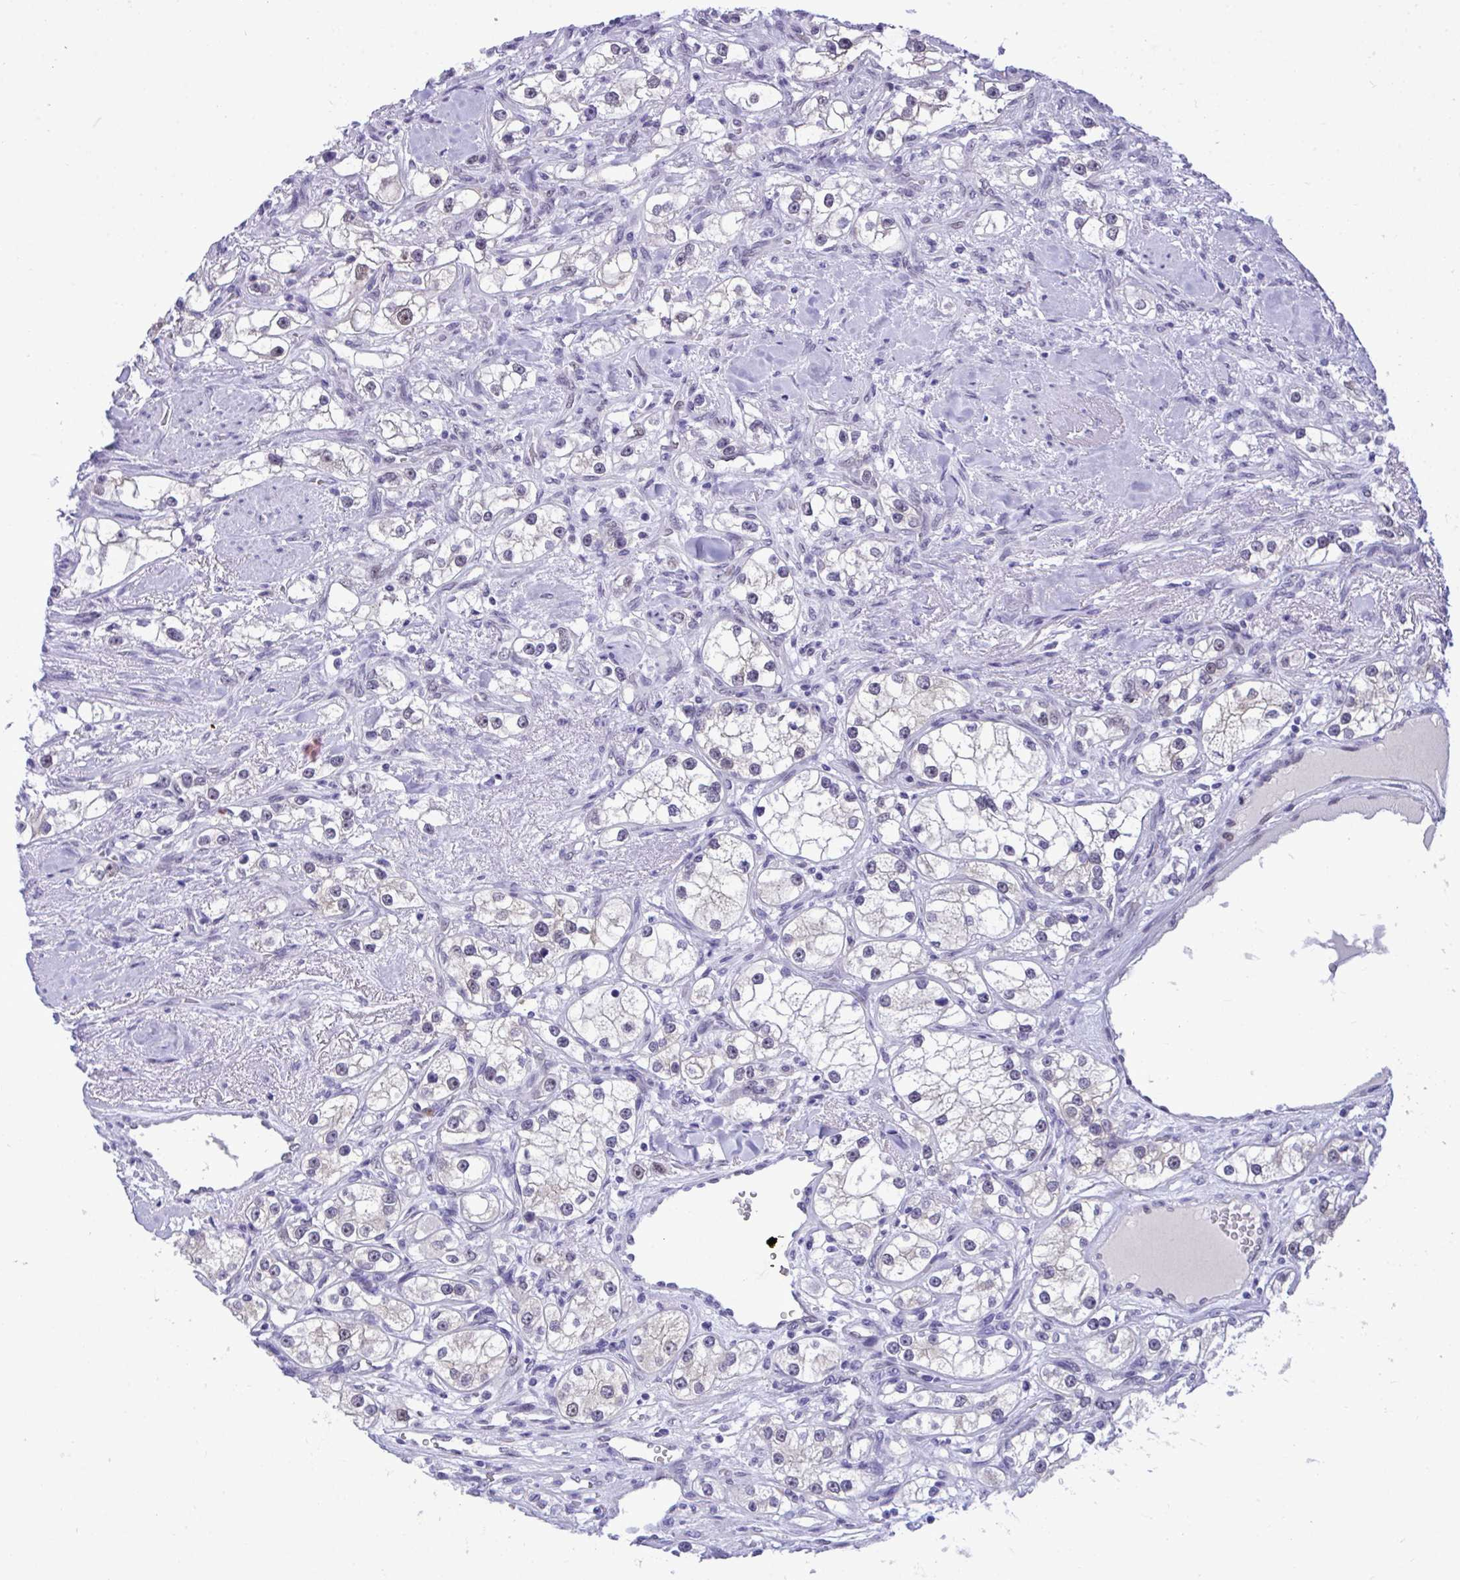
{"staining": {"intensity": "negative", "quantity": "none", "location": "none"}, "tissue": "renal cancer", "cell_type": "Tumor cells", "image_type": "cancer", "snomed": [{"axis": "morphology", "description": "Adenocarcinoma, NOS"}, {"axis": "topography", "description": "Kidney"}], "caption": "Adenocarcinoma (renal) was stained to show a protein in brown. There is no significant staining in tumor cells.", "gene": "TEAD4", "patient": {"sex": "male", "age": 77}}